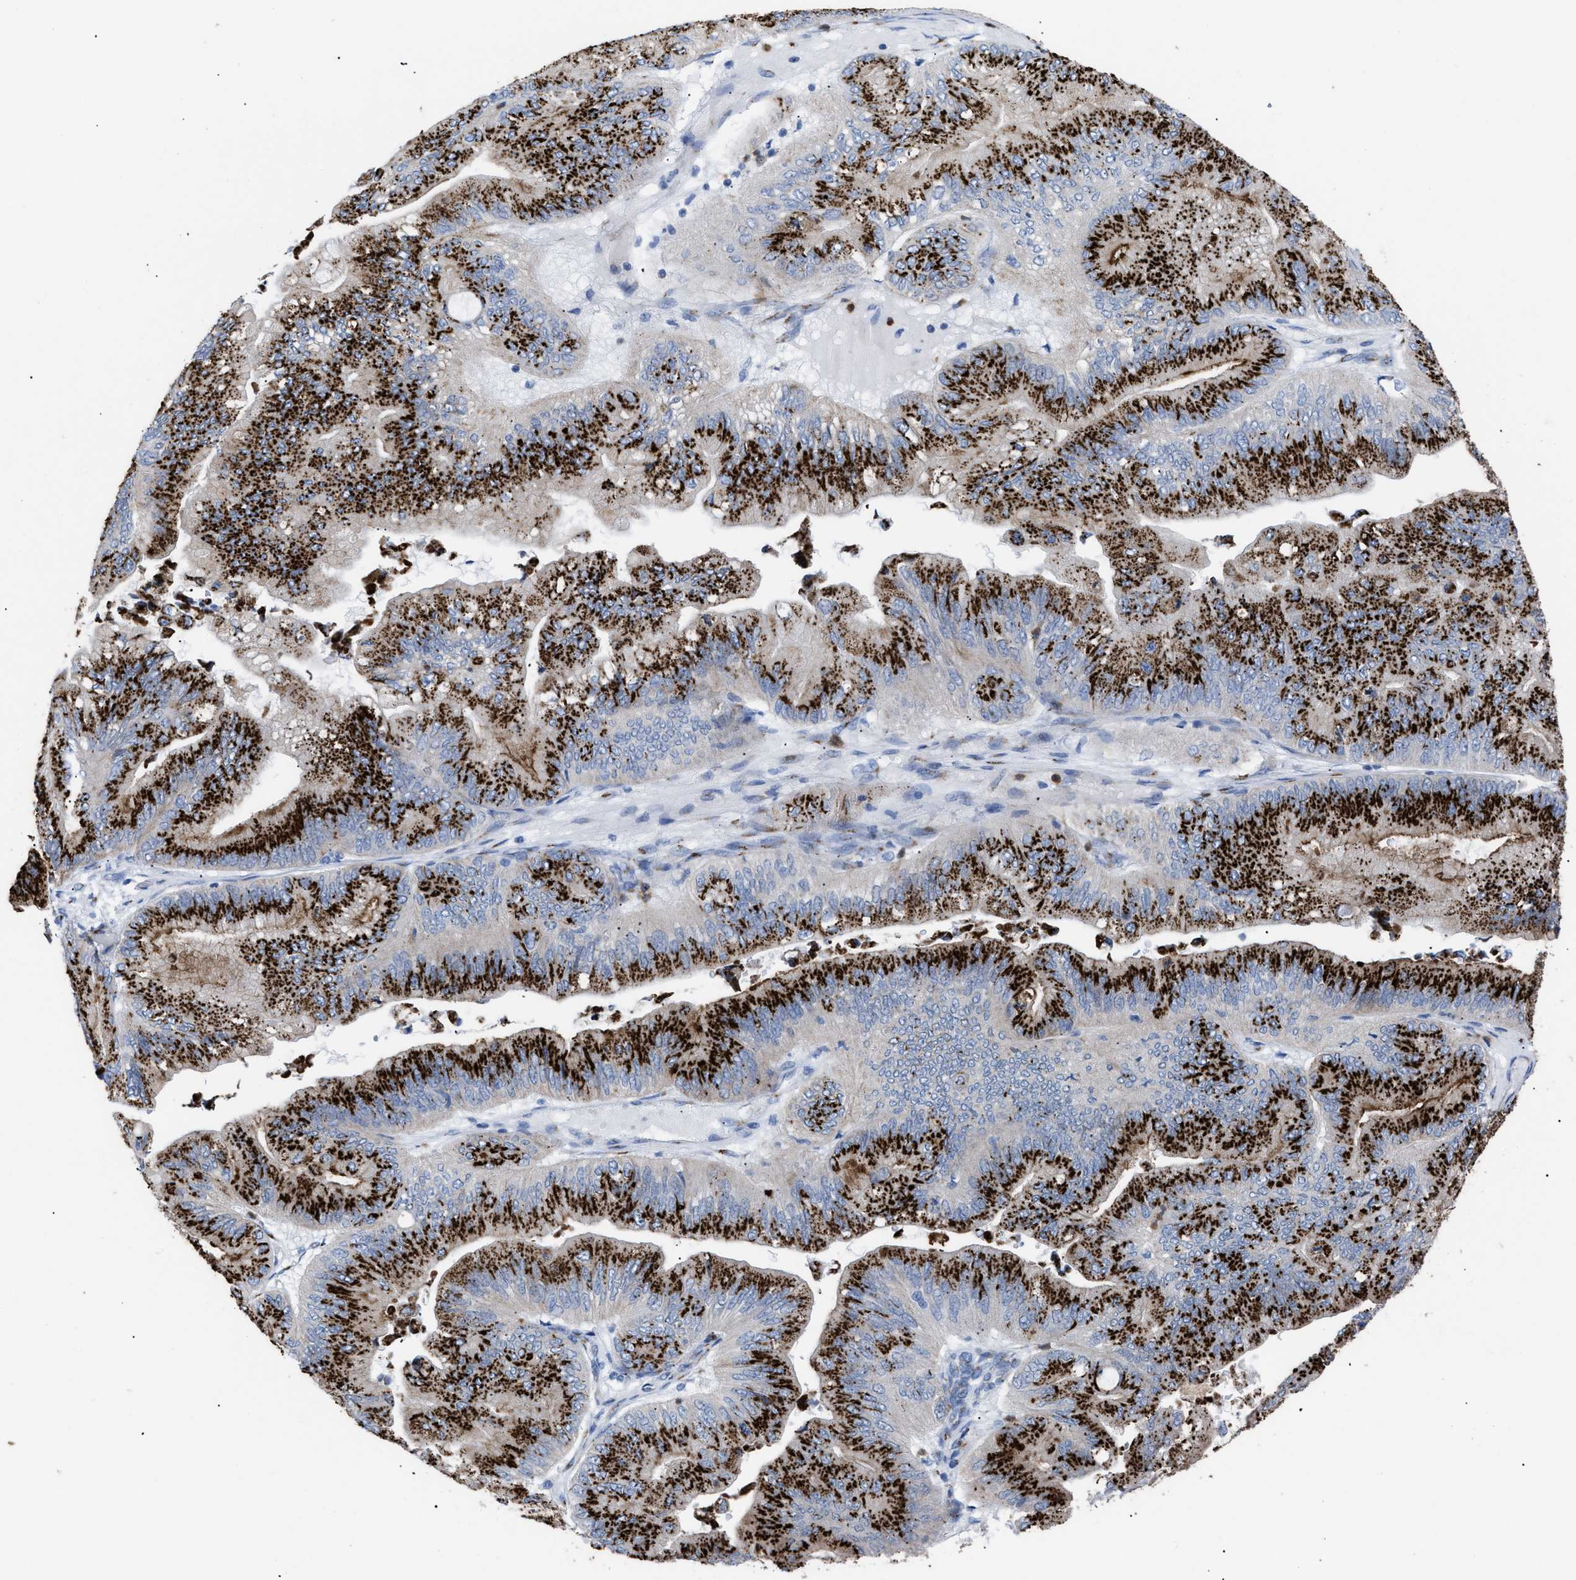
{"staining": {"intensity": "strong", "quantity": ">75%", "location": "cytoplasmic/membranous"}, "tissue": "ovarian cancer", "cell_type": "Tumor cells", "image_type": "cancer", "snomed": [{"axis": "morphology", "description": "Cystadenocarcinoma, mucinous, NOS"}, {"axis": "topography", "description": "Ovary"}], "caption": "IHC histopathology image of neoplastic tissue: mucinous cystadenocarcinoma (ovarian) stained using IHC exhibits high levels of strong protein expression localized specifically in the cytoplasmic/membranous of tumor cells, appearing as a cytoplasmic/membranous brown color.", "gene": "TMEM17", "patient": {"sex": "female", "age": 61}}